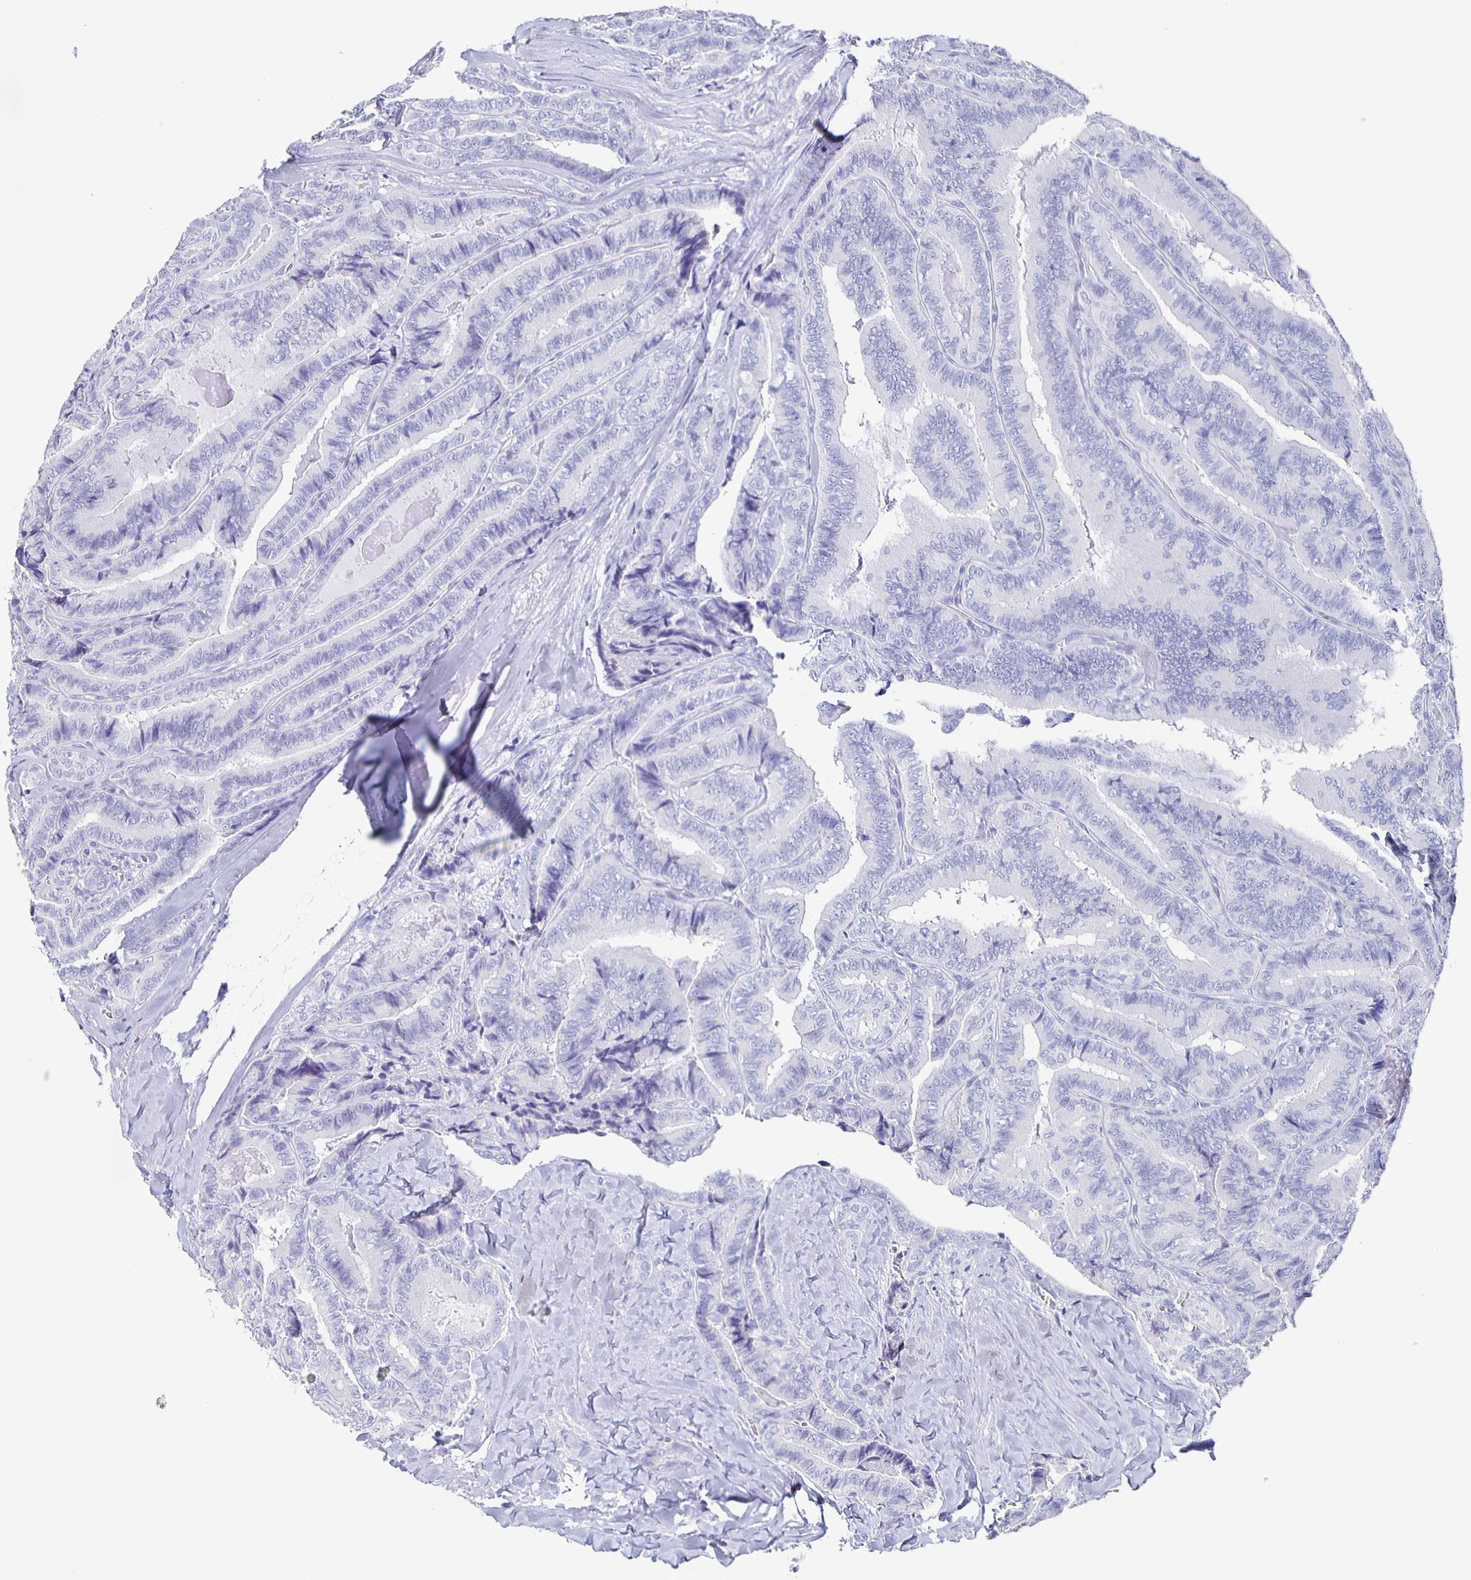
{"staining": {"intensity": "negative", "quantity": "none", "location": "none"}, "tissue": "thyroid cancer", "cell_type": "Tumor cells", "image_type": "cancer", "snomed": [{"axis": "morphology", "description": "Papillary adenocarcinoma, NOS"}, {"axis": "topography", "description": "Thyroid gland"}], "caption": "A photomicrograph of human papillary adenocarcinoma (thyroid) is negative for staining in tumor cells.", "gene": "FGA", "patient": {"sex": "male", "age": 61}}